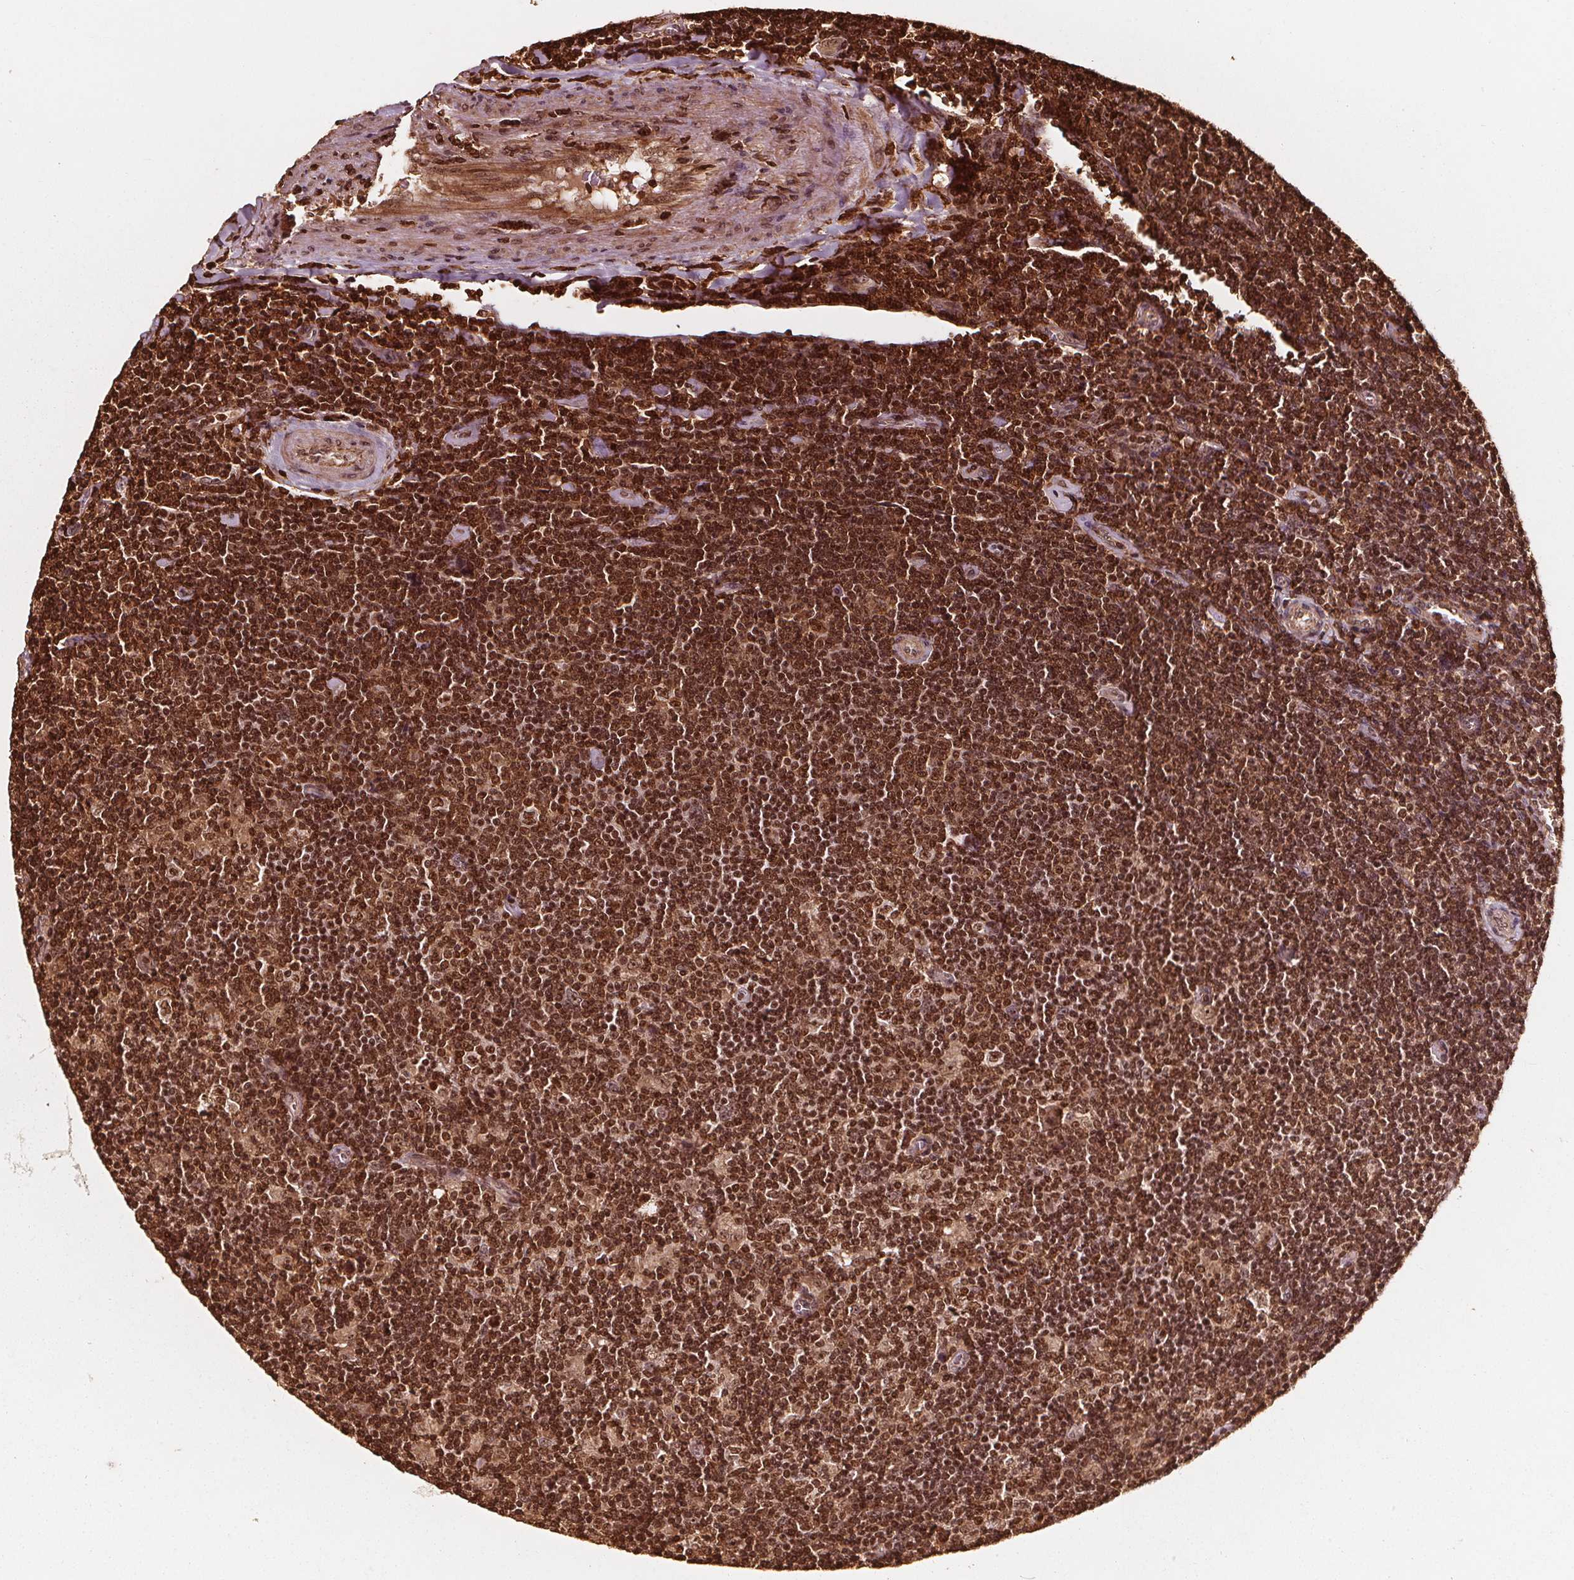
{"staining": {"intensity": "moderate", "quantity": ">75%", "location": "nuclear"}, "tissue": "lymphoma", "cell_type": "Tumor cells", "image_type": "cancer", "snomed": [{"axis": "morphology", "description": "Hodgkin's disease, NOS"}, {"axis": "topography", "description": "Lymph node"}], "caption": "The histopathology image demonstrates a brown stain indicating the presence of a protein in the nuclear of tumor cells in lymphoma.", "gene": "EXOSC9", "patient": {"sex": "male", "age": 40}}